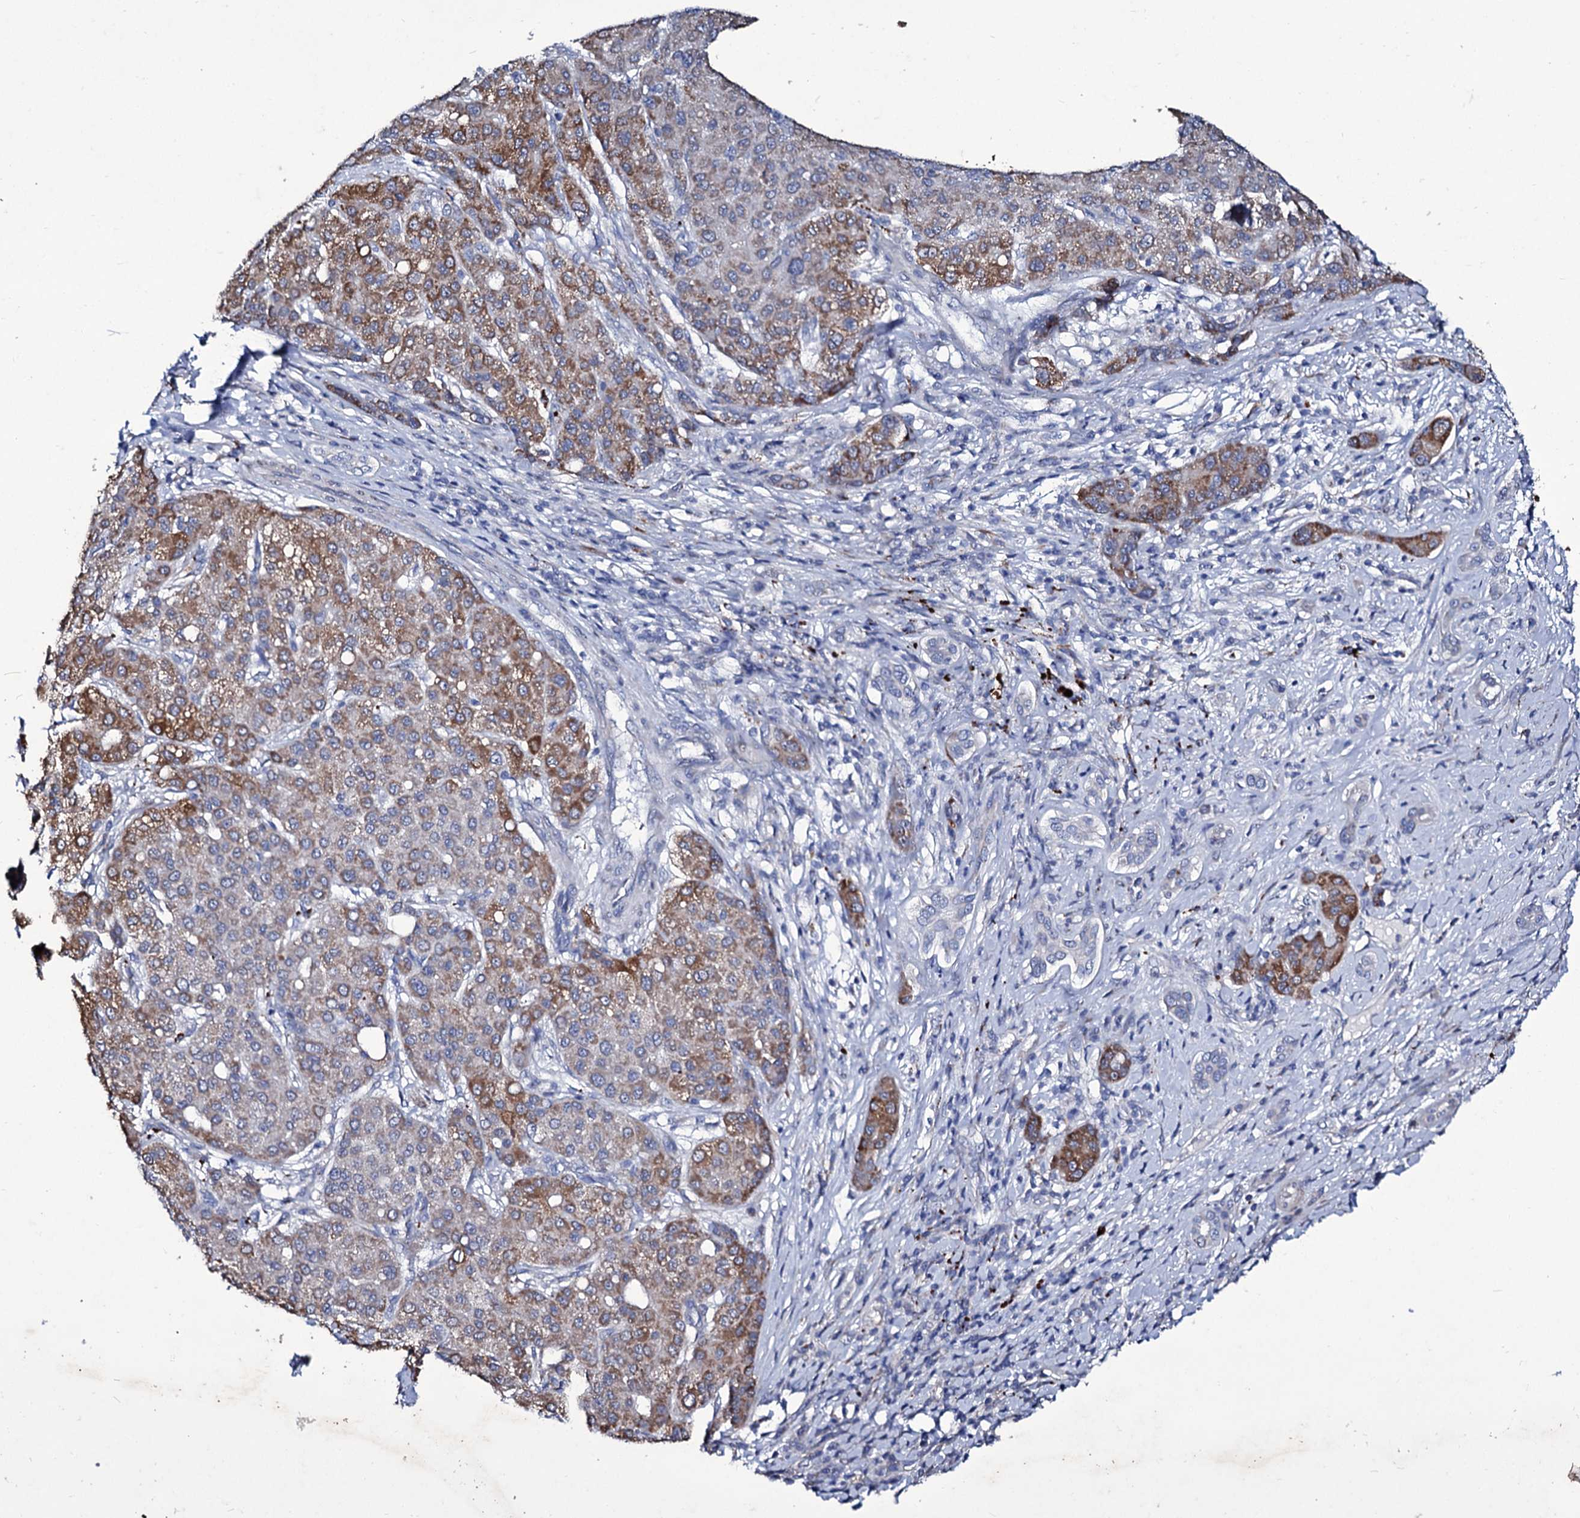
{"staining": {"intensity": "moderate", "quantity": "25%-75%", "location": "cytoplasmic/membranous"}, "tissue": "liver cancer", "cell_type": "Tumor cells", "image_type": "cancer", "snomed": [{"axis": "morphology", "description": "Carcinoma, Hepatocellular, NOS"}, {"axis": "topography", "description": "Liver"}], "caption": "This image displays immunohistochemistry staining of liver cancer (hepatocellular carcinoma), with medium moderate cytoplasmic/membranous positivity in about 25%-75% of tumor cells.", "gene": "TUBGCP5", "patient": {"sex": "male", "age": 65}}